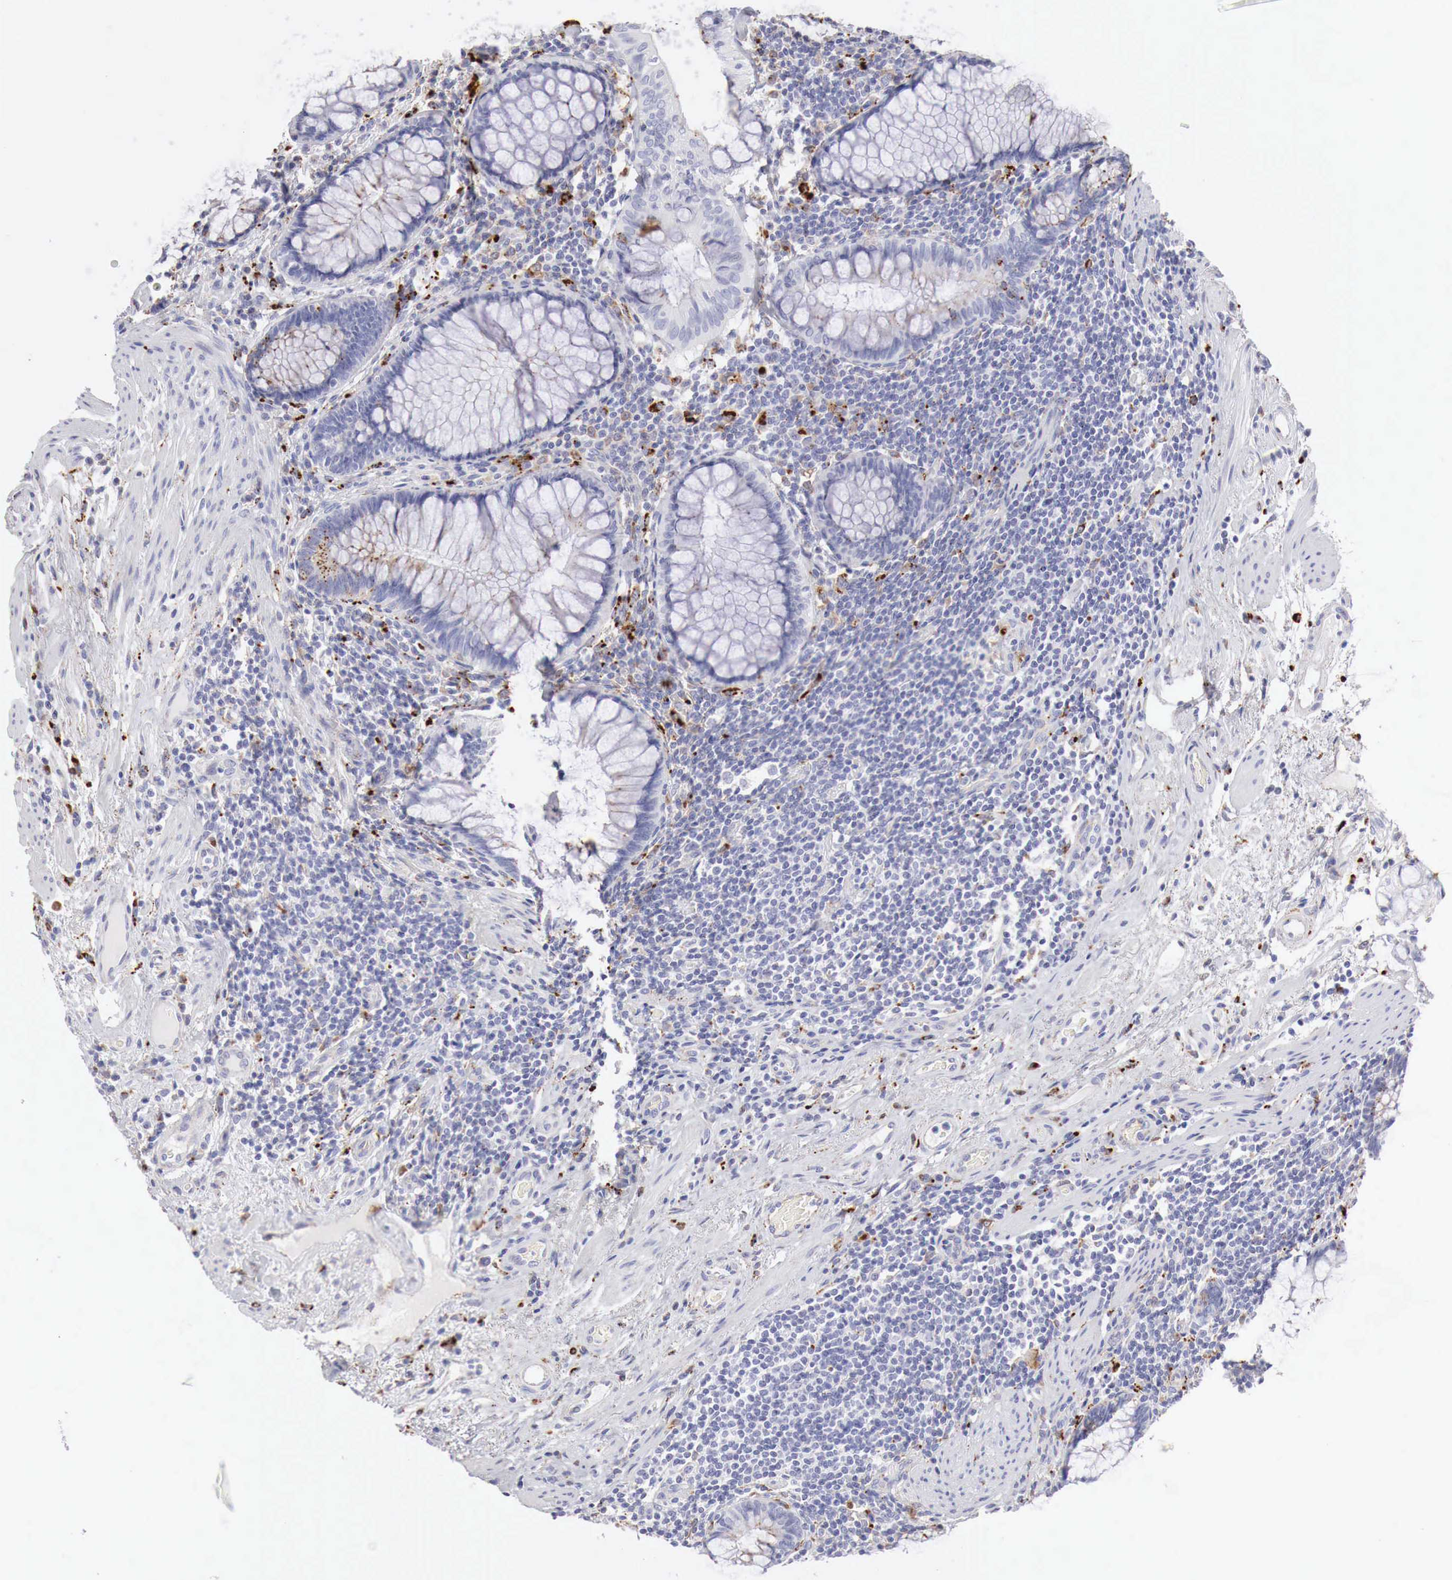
{"staining": {"intensity": "negative", "quantity": "none", "location": "none"}, "tissue": "colon", "cell_type": "Endothelial cells", "image_type": "normal", "snomed": [{"axis": "morphology", "description": "Normal tissue, NOS"}, {"axis": "topography", "description": "Colon"}], "caption": "Endothelial cells are negative for brown protein staining in normal colon.", "gene": "GLA", "patient": {"sex": "male", "age": 1}}